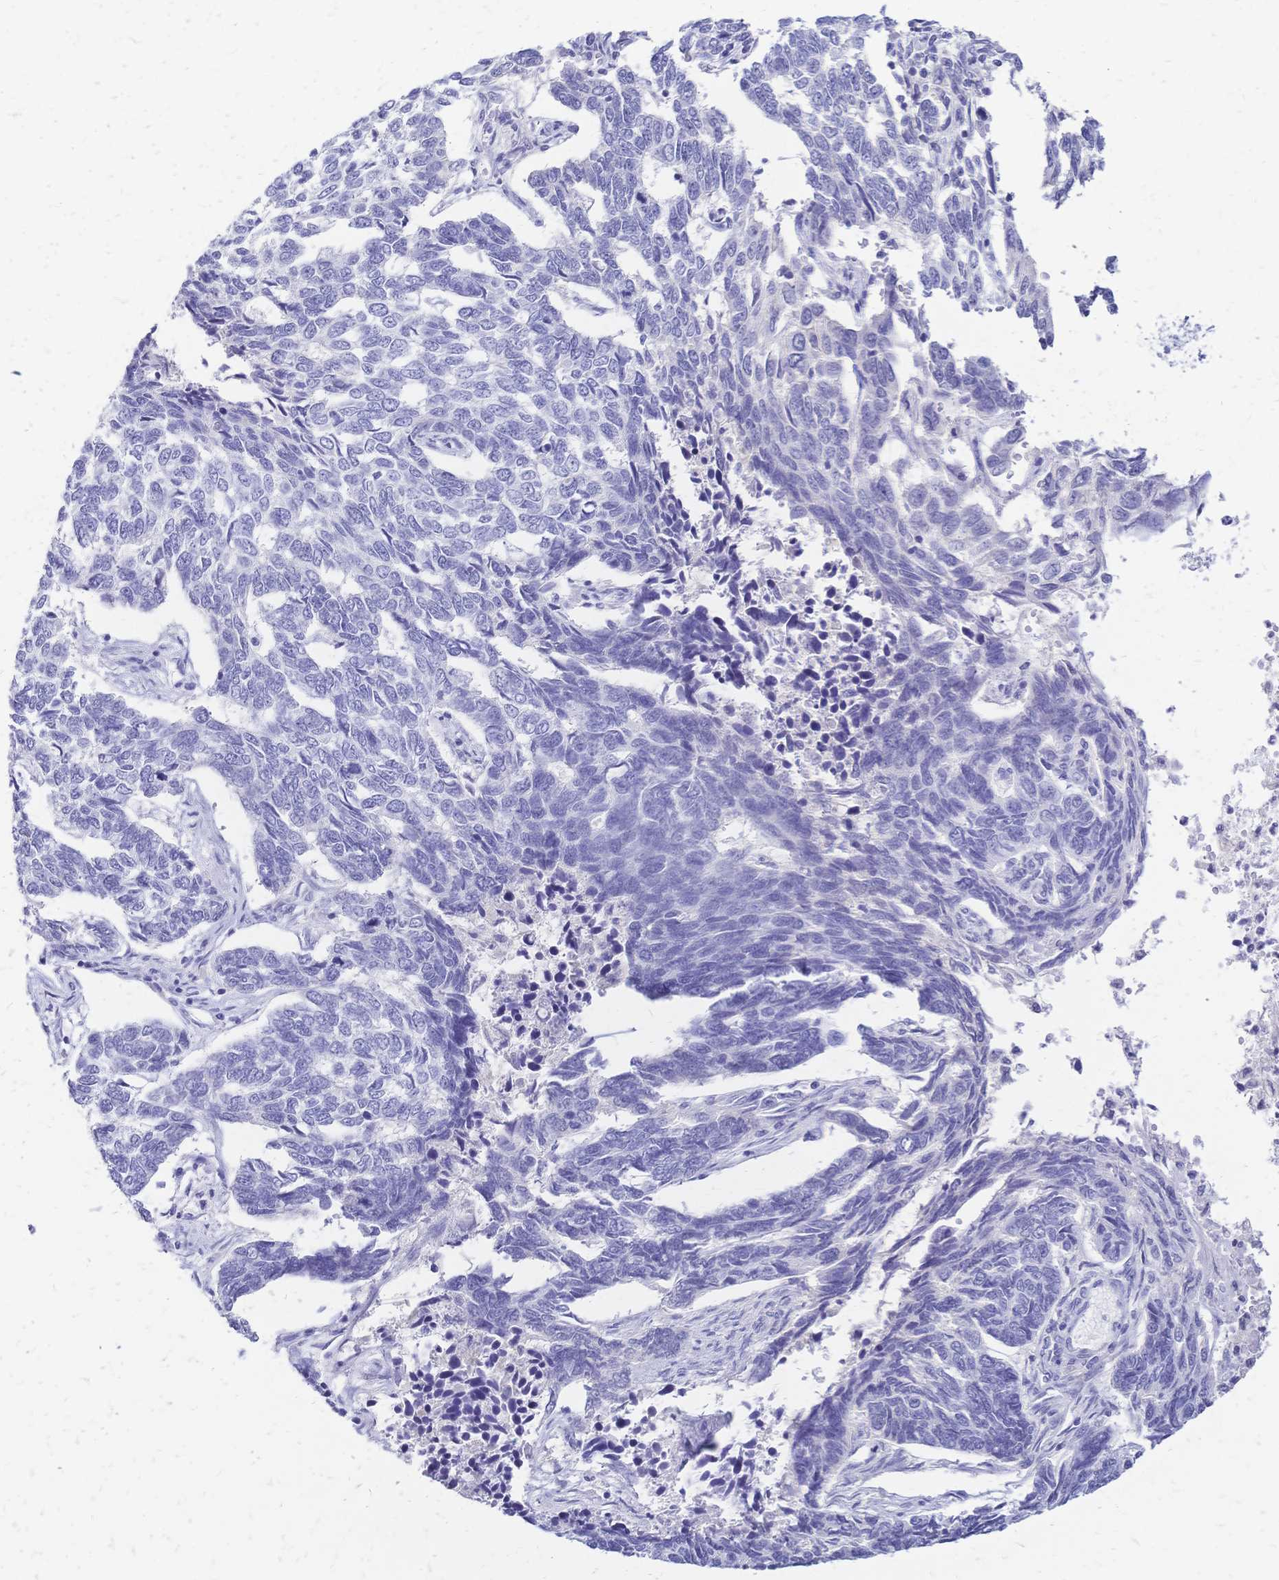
{"staining": {"intensity": "negative", "quantity": "none", "location": "none"}, "tissue": "skin cancer", "cell_type": "Tumor cells", "image_type": "cancer", "snomed": [{"axis": "morphology", "description": "Basal cell carcinoma"}, {"axis": "topography", "description": "Skin"}], "caption": "An immunohistochemistry (IHC) micrograph of basal cell carcinoma (skin) is shown. There is no staining in tumor cells of basal cell carcinoma (skin).", "gene": "FA2H", "patient": {"sex": "female", "age": 65}}